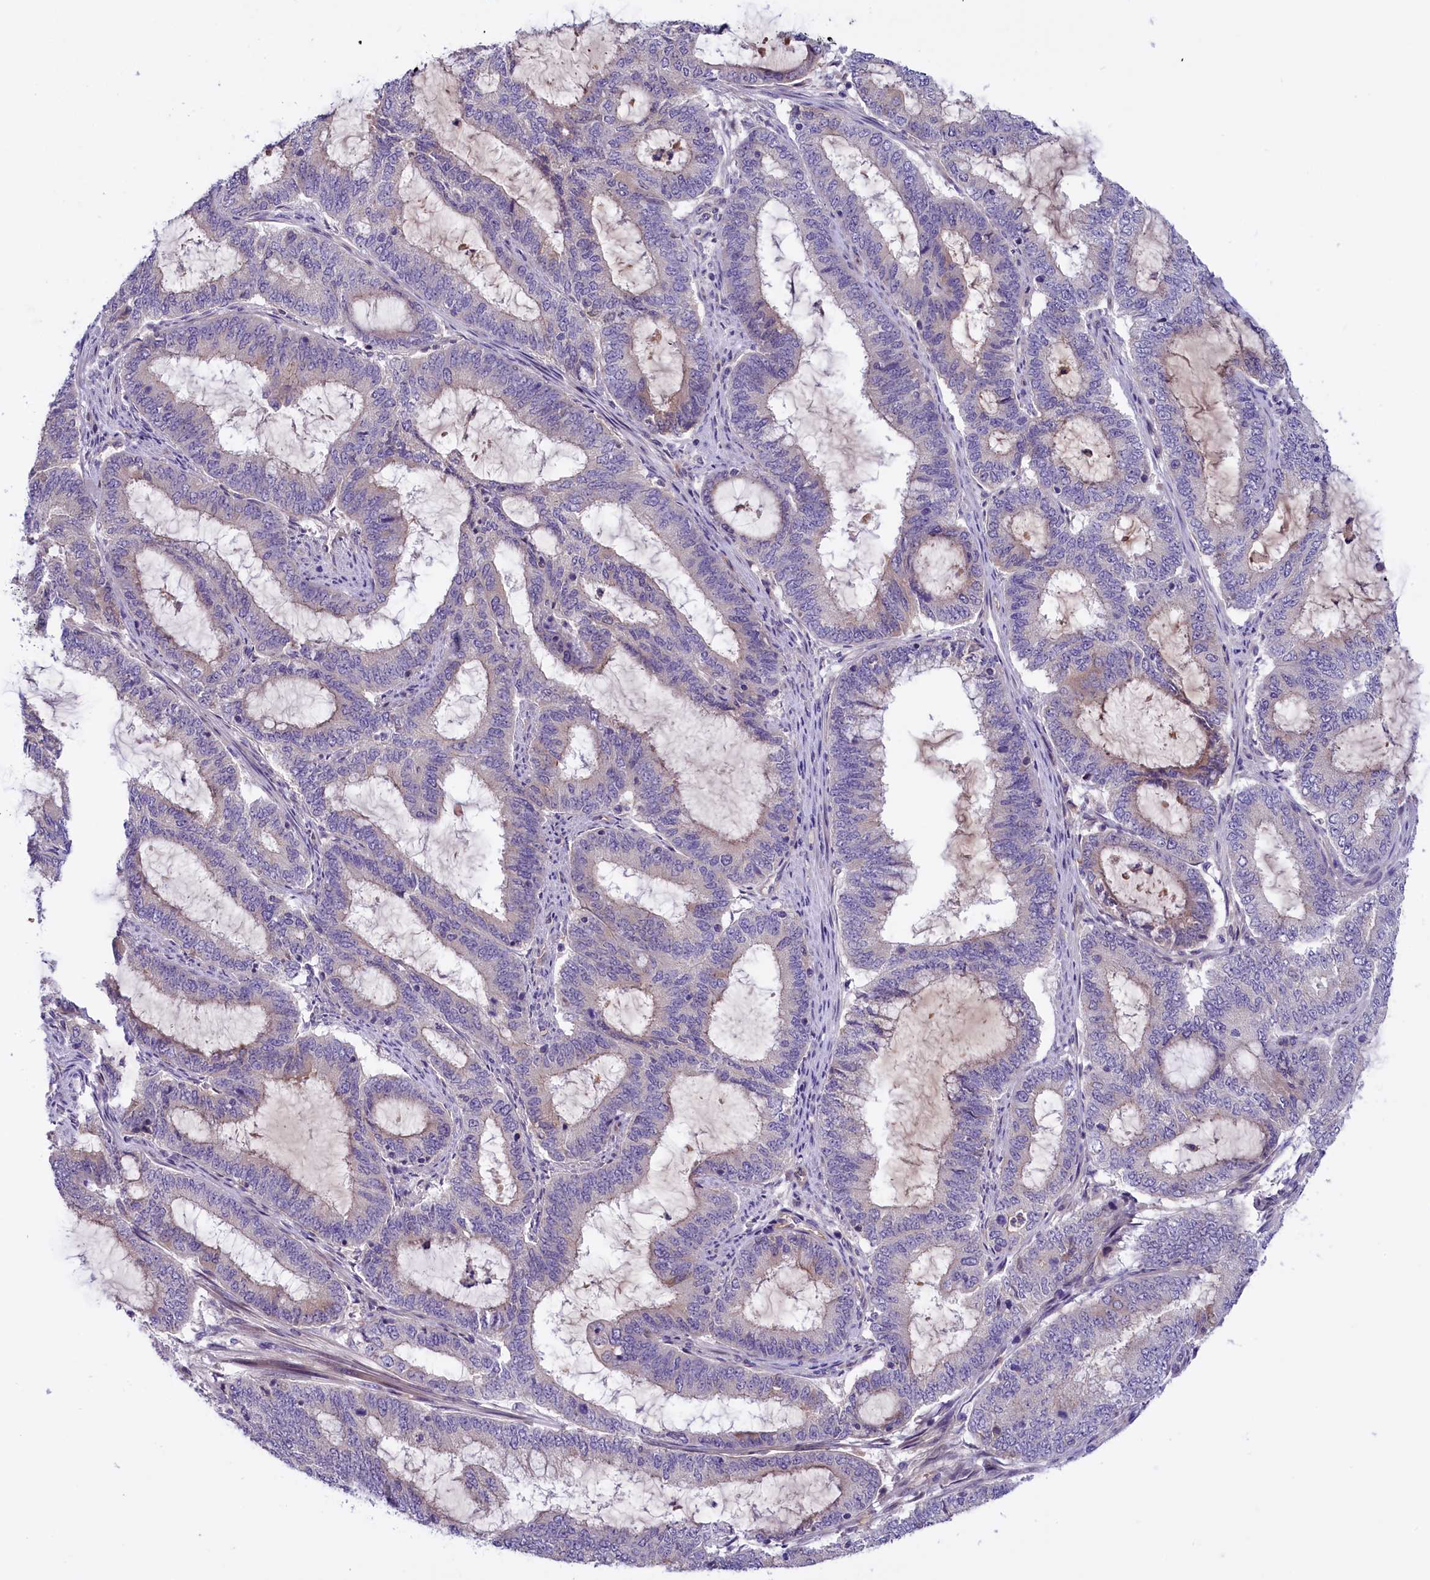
{"staining": {"intensity": "negative", "quantity": "none", "location": "none"}, "tissue": "endometrial cancer", "cell_type": "Tumor cells", "image_type": "cancer", "snomed": [{"axis": "morphology", "description": "Adenocarcinoma, NOS"}, {"axis": "topography", "description": "Endometrium"}], "caption": "Endometrial cancer stained for a protein using immunohistochemistry reveals no positivity tumor cells.", "gene": "CCDC32", "patient": {"sex": "female", "age": 51}}